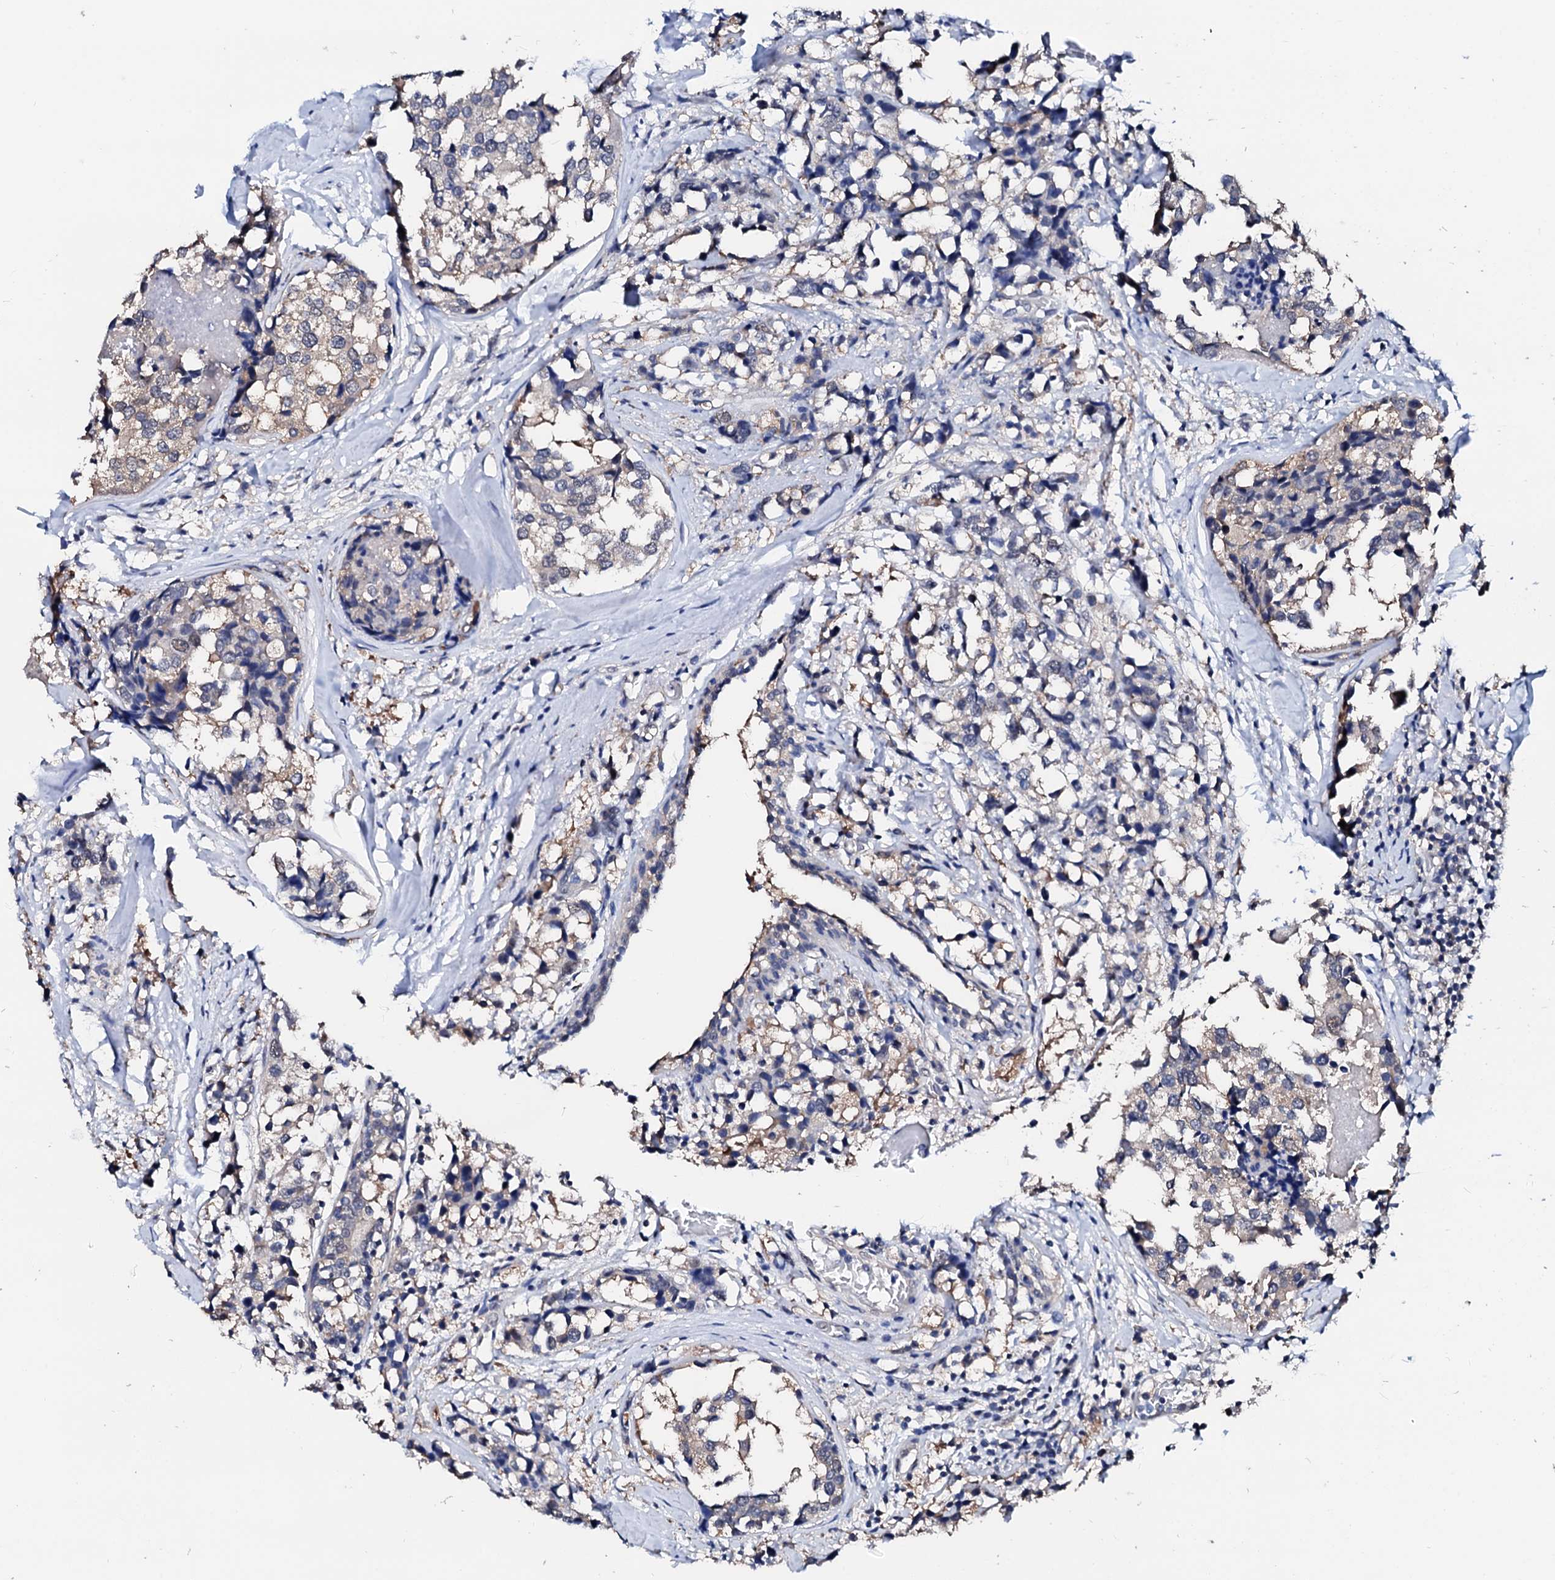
{"staining": {"intensity": "weak", "quantity": "<25%", "location": "cytoplasmic/membranous"}, "tissue": "breast cancer", "cell_type": "Tumor cells", "image_type": "cancer", "snomed": [{"axis": "morphology", "description": "Lobular carcinoma"}, {"axis": "topography", "description": "Breast"}], "caption": "A histopathology image of human breast cancer is negative for staining in tumor cells.", "gene": "CSN2", "patient": {"sex": "female", "age": 59}}